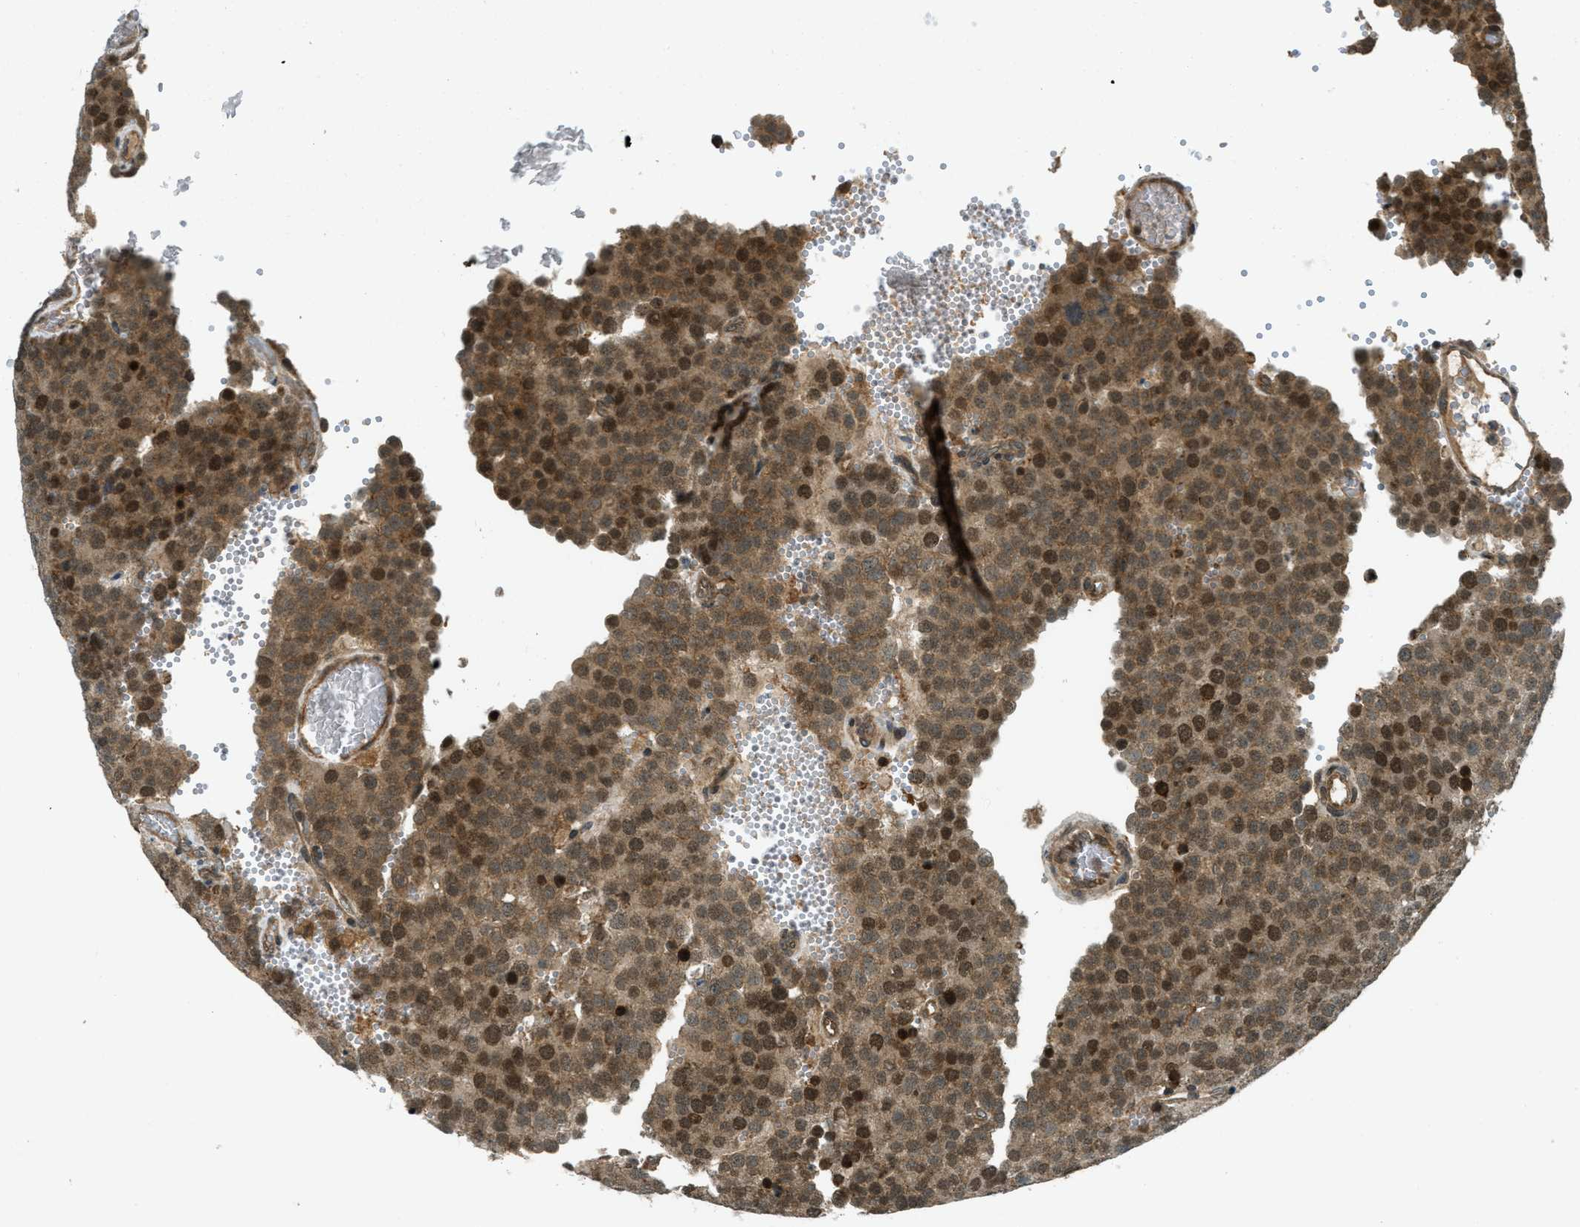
{"staining": {"intensity": "moderate", "quantity": ">75%", "location": "cytoplasmic/membranous,nuclear"}, "tissue": "testis cancer", "cell_type": "Tumor cells", "image_type": "cancer", "snomed": [{"axis": "morphology", "description": "Normal tissue, NOS"}, {"axis": "morphology", "description": "Seminoma, NOS"}, {"axis": "topography", "description": "Testis"}], "caption": "IHC histopathology image of human testis cancer (seminoma) stained for a protein (brown), which demonstrates medium levels of moderate cytoplasmic/membranous and nuclear positivity in about >75% of tumor cells.", "gene": "EIF2AK3", "patient": {"sex": "male", "age": 71}}